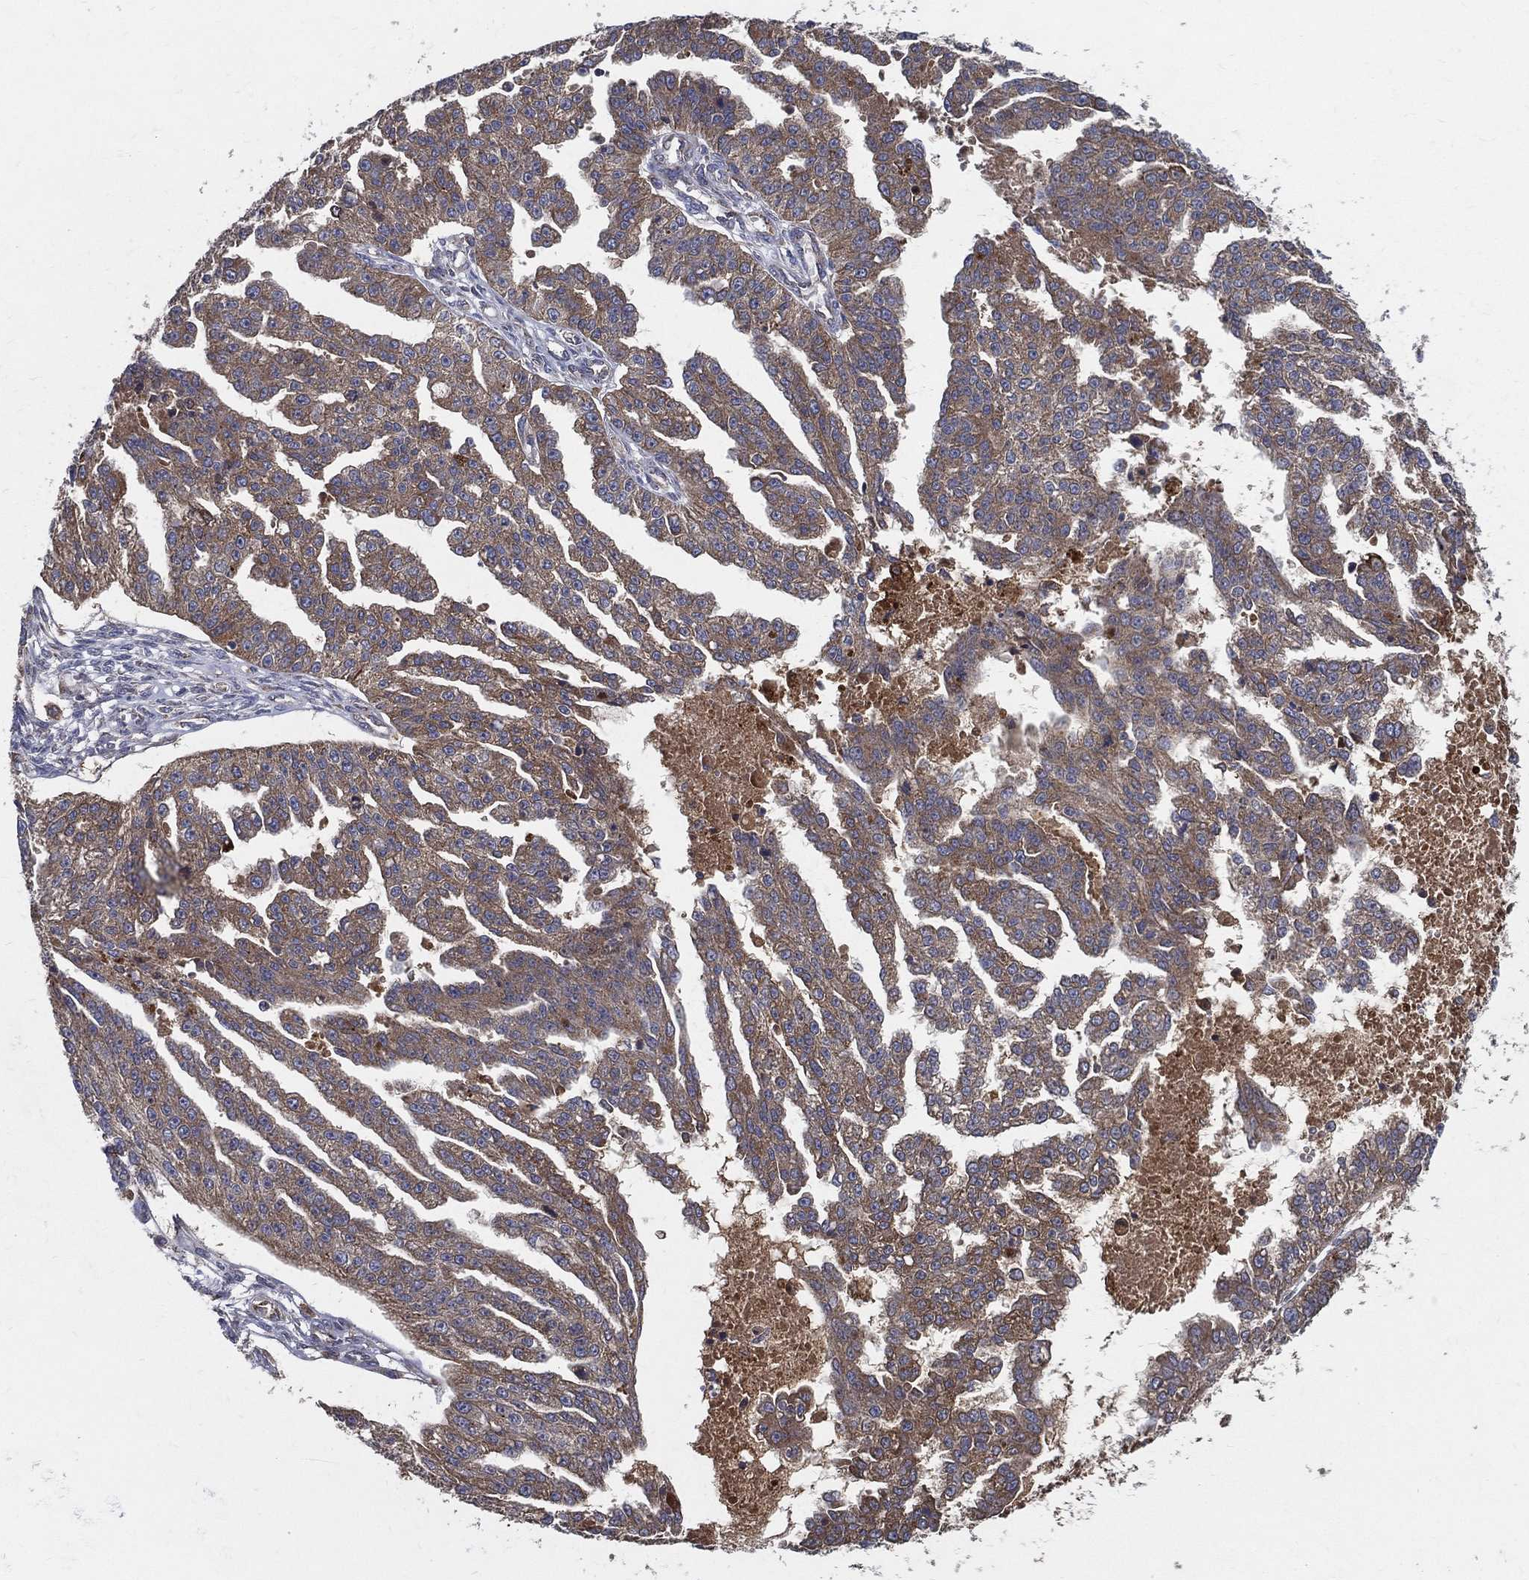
{"staining": {"intensity": "moderate", "quantity": ">75%", "location": "cytoplasmic/membranous"}, "tissue": "ovarian cancer", "cell_type": "Tumor cells", "image_type": "cancer", "snomed": [{"axis": "morphology", "description": "Cystadenocarcinoma, serous, NOS"}, {"axis": "topography", "description": "Ovary"}], "caption": "A high-resolution photomicrograph shows IHC staining of ovarian cancer, which reveals moderate cytoplasmic/membranous positivity in about >75% of tumor cells.", "gene": "MT-ND1", "patient": {"sex": "female", "age": 58}}